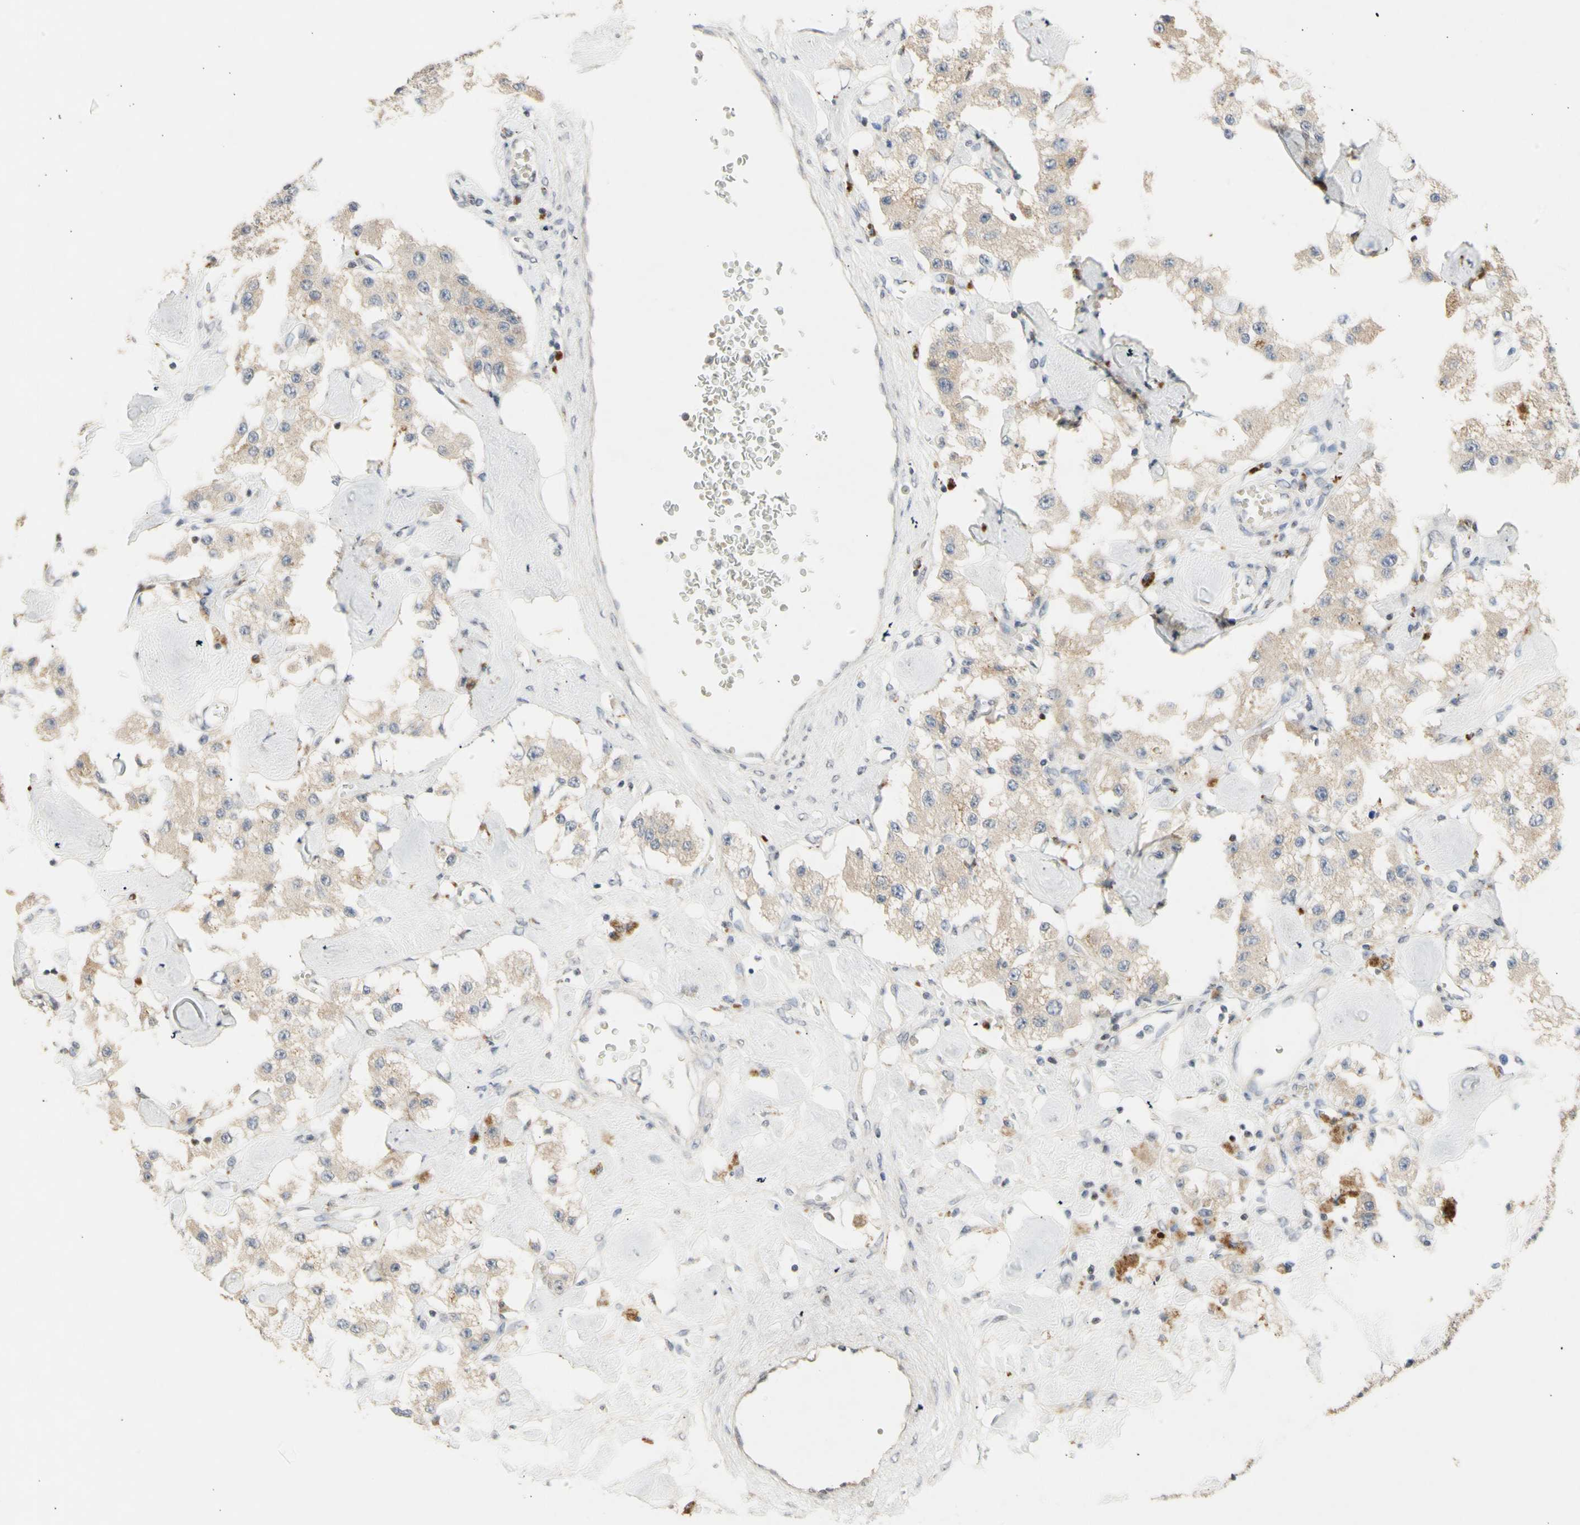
{"staining": {"intensity": "weak", "quantity": ">75%", "location": "cytoplasmic/membranous"}, "tissue": "carcinoid", "cell_type": "Tumor cells", "image_type": "cancer", "snomed": [{"axis": "morphology", "description": "Carcinoid, malignant, NOS"}, {"axis": "topography", "description": "Pancreas"}], "caption": "DAB immunohistochemical staining of human carcinoid exhibits weak cytoplasmic/membranous protein expression in approximately >75% of tumor cells.", "gene": "NLRP1", "patient": {"sex": "male", "age": 41}}